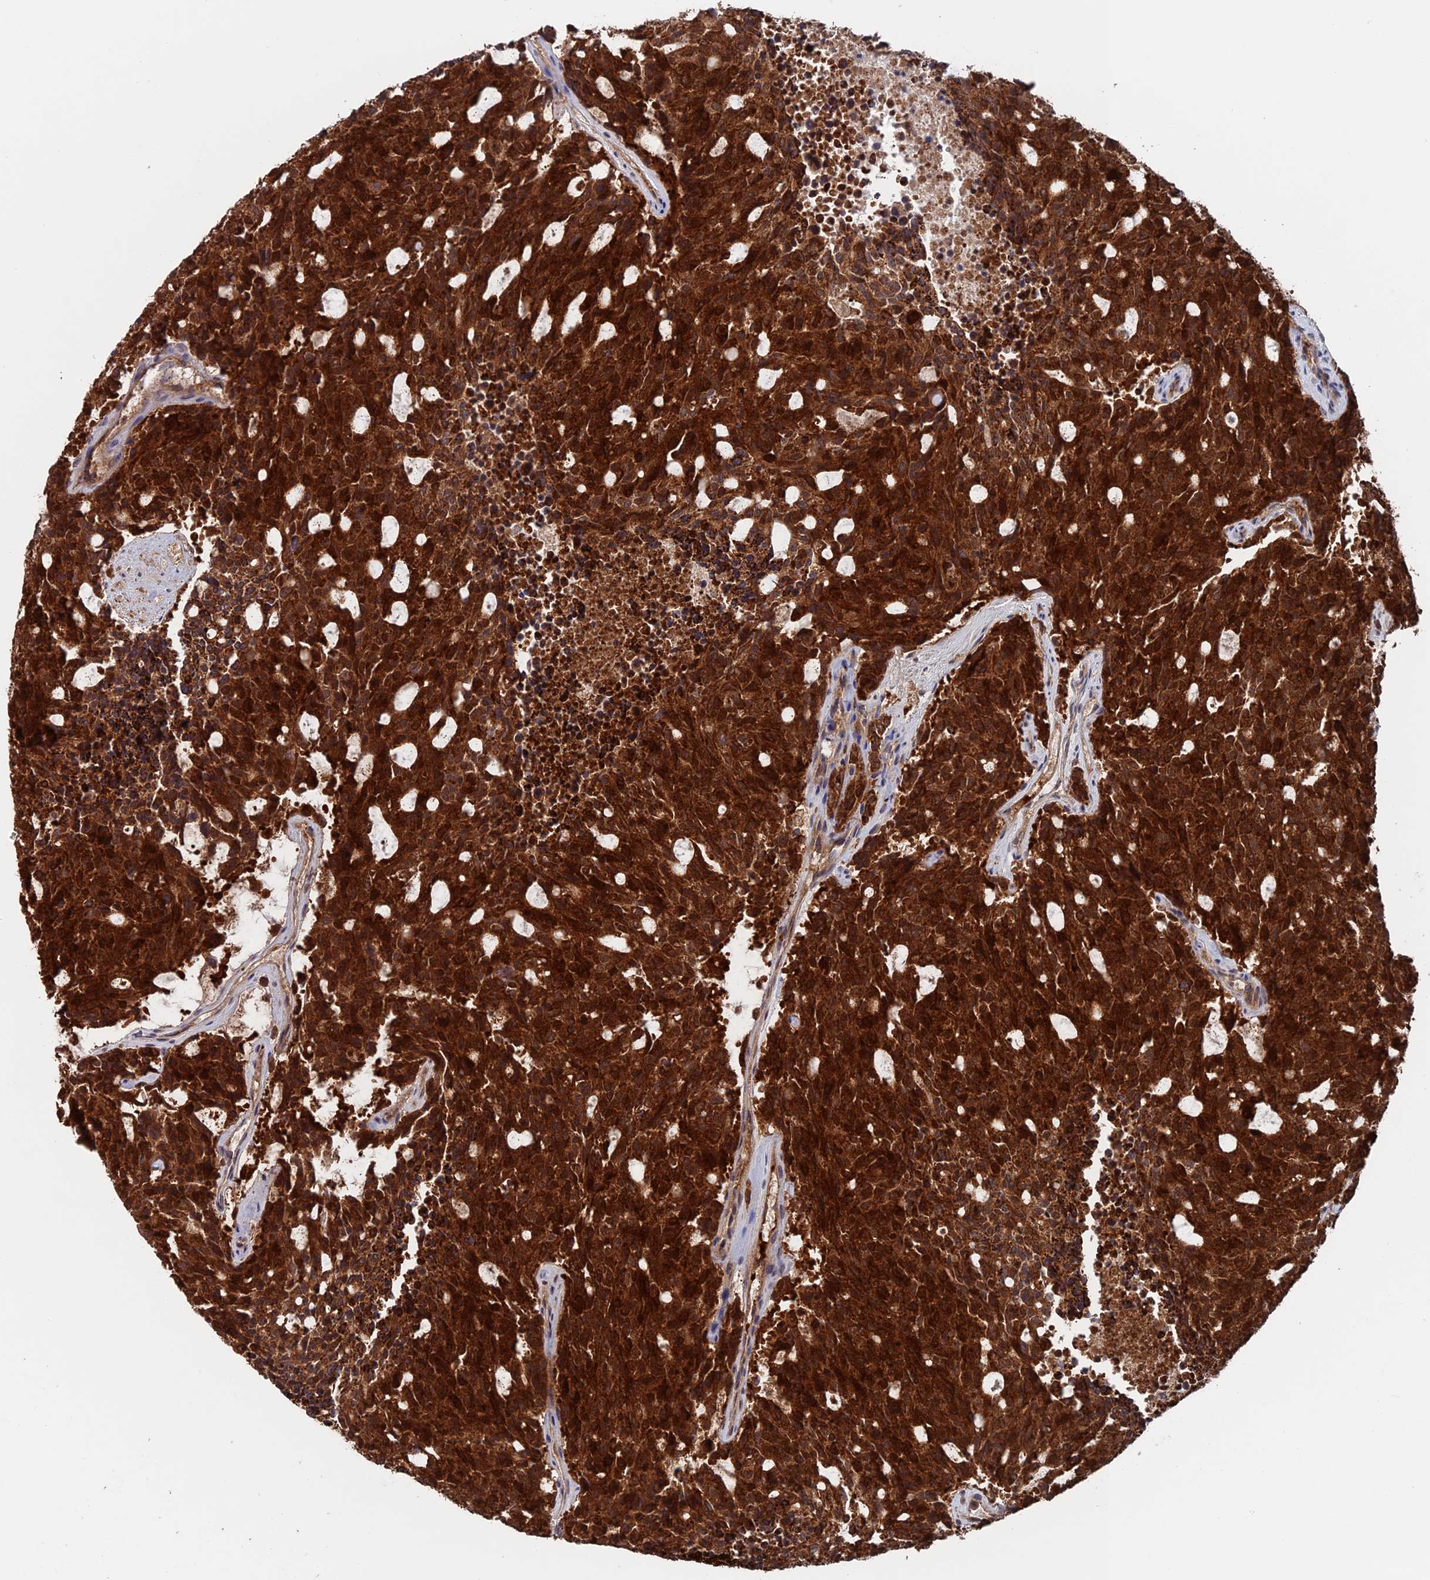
{"staining": {"intensity": "strong", "quantity": ">75%", "location": "cytoplasmic/membranous"}, "tissue": "carcinoid", "cell_type": "Tumor cells", "image_type": "cancer", "snomed": [{"axis": "morphology", "description": "Carcinoid, malignant, NOS"}, {"axis": "topography", "description": "Pancreas"}], "caption": "Carcinoid stained with DAB (3,3'-diaminobenzidine) immunohistochemistry (IHC) reveals high levels of strong cytoplasmic/membranous staining in about >75% of tumor cells.", "gene": "DTYMK", "patient": {"sex": "female", "age": 54}}